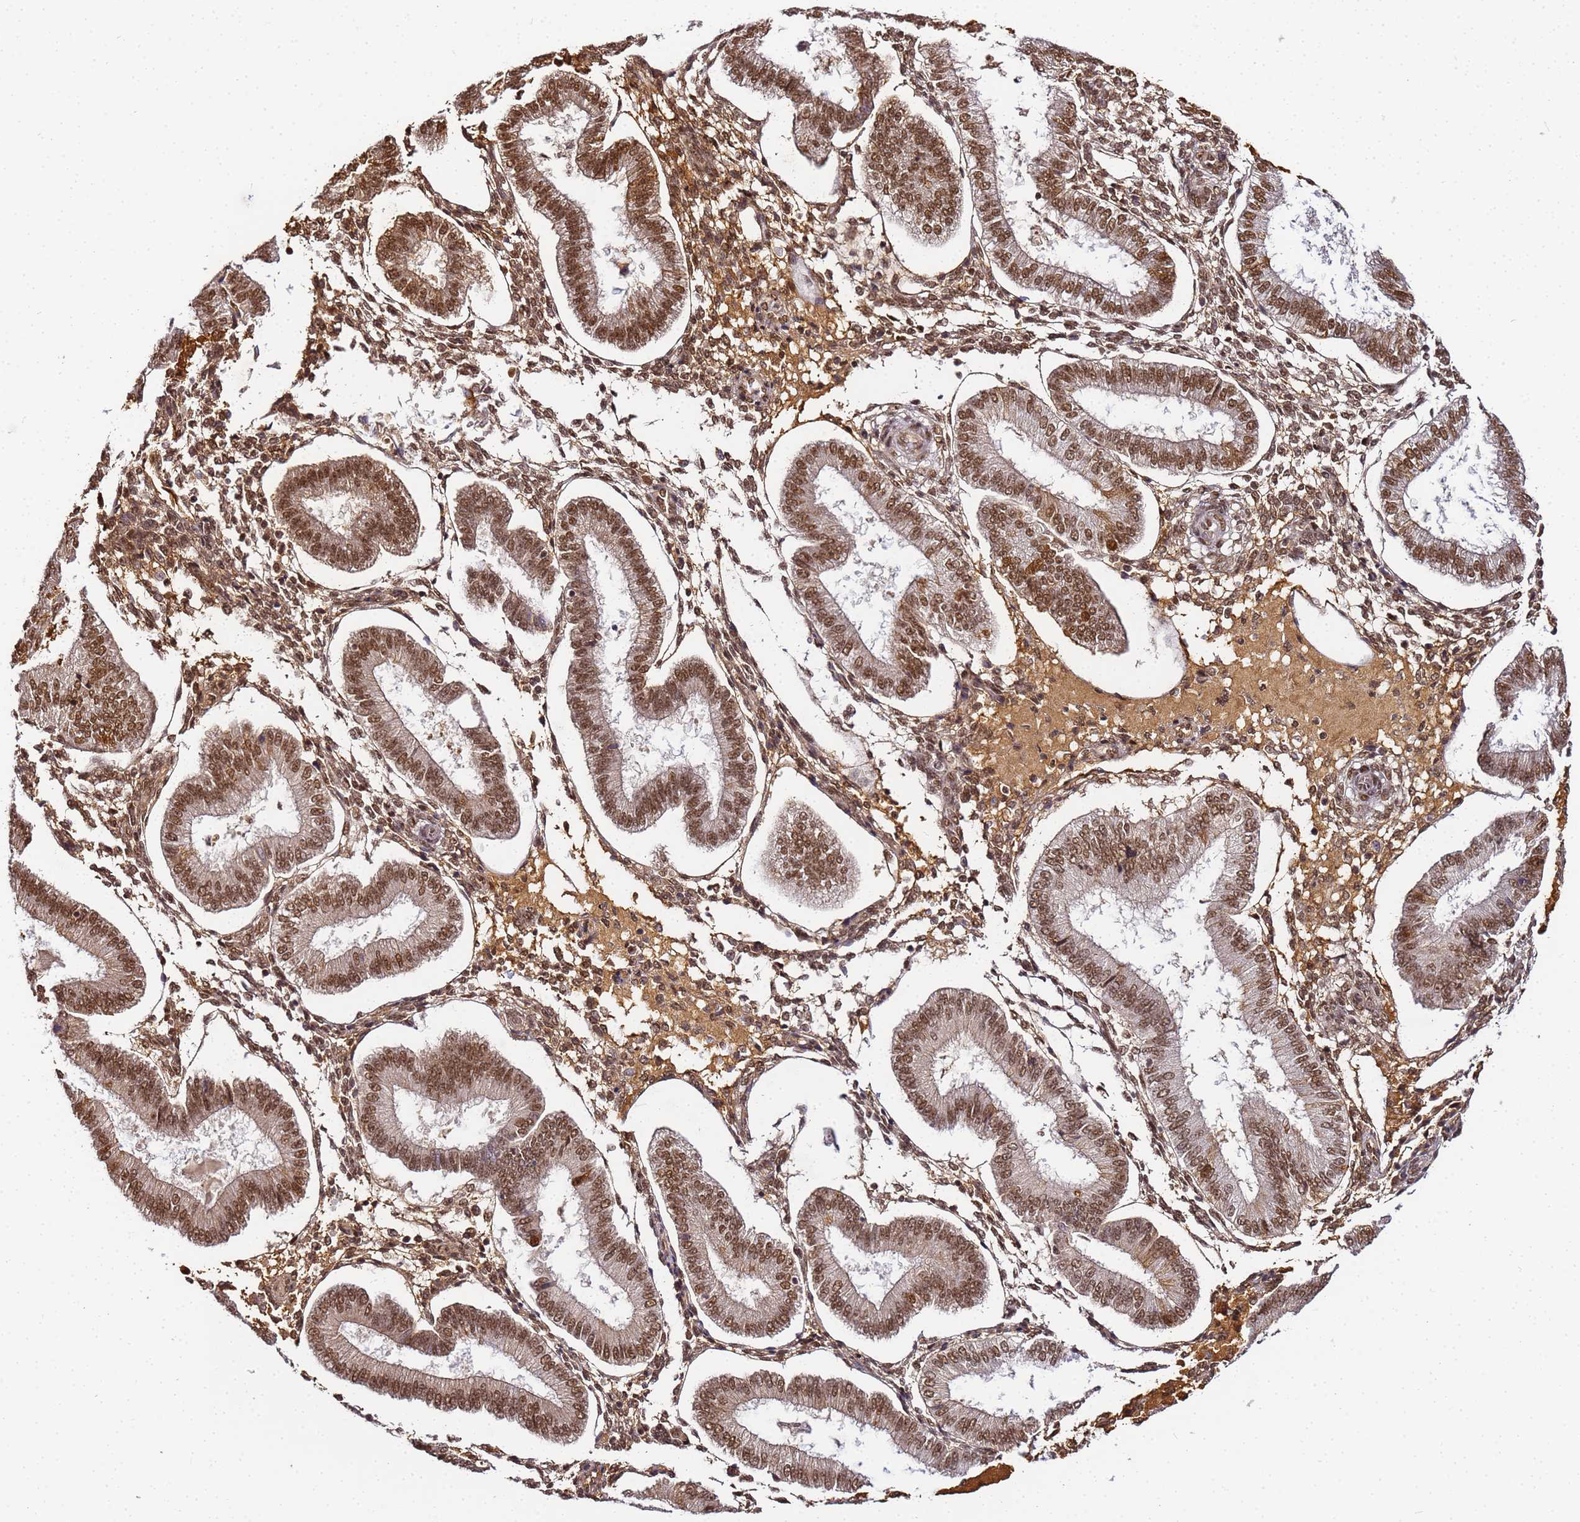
{"staining": {"intensity": "strong", "quantity": ">75%", "location": "cytoplasmic/membranous,nuclear"}, "tissue": "endometrium", "cell_type": "Cells in endometrial stroma", "image_type": "normal", "snomed": [{"axis": "morphology", "description": "Normal tissue, NOS"}, {"axis": "topography", "description": "Endometrium"}], "caption": "This is a histology image of IHC staining of benign endometrium, which shows strong staining in the cytoplasmic/membranous,nuclear of cells in endometrial stroma.", "gene": "RBM12", "patient": {"sex": "female", "age": 39}}